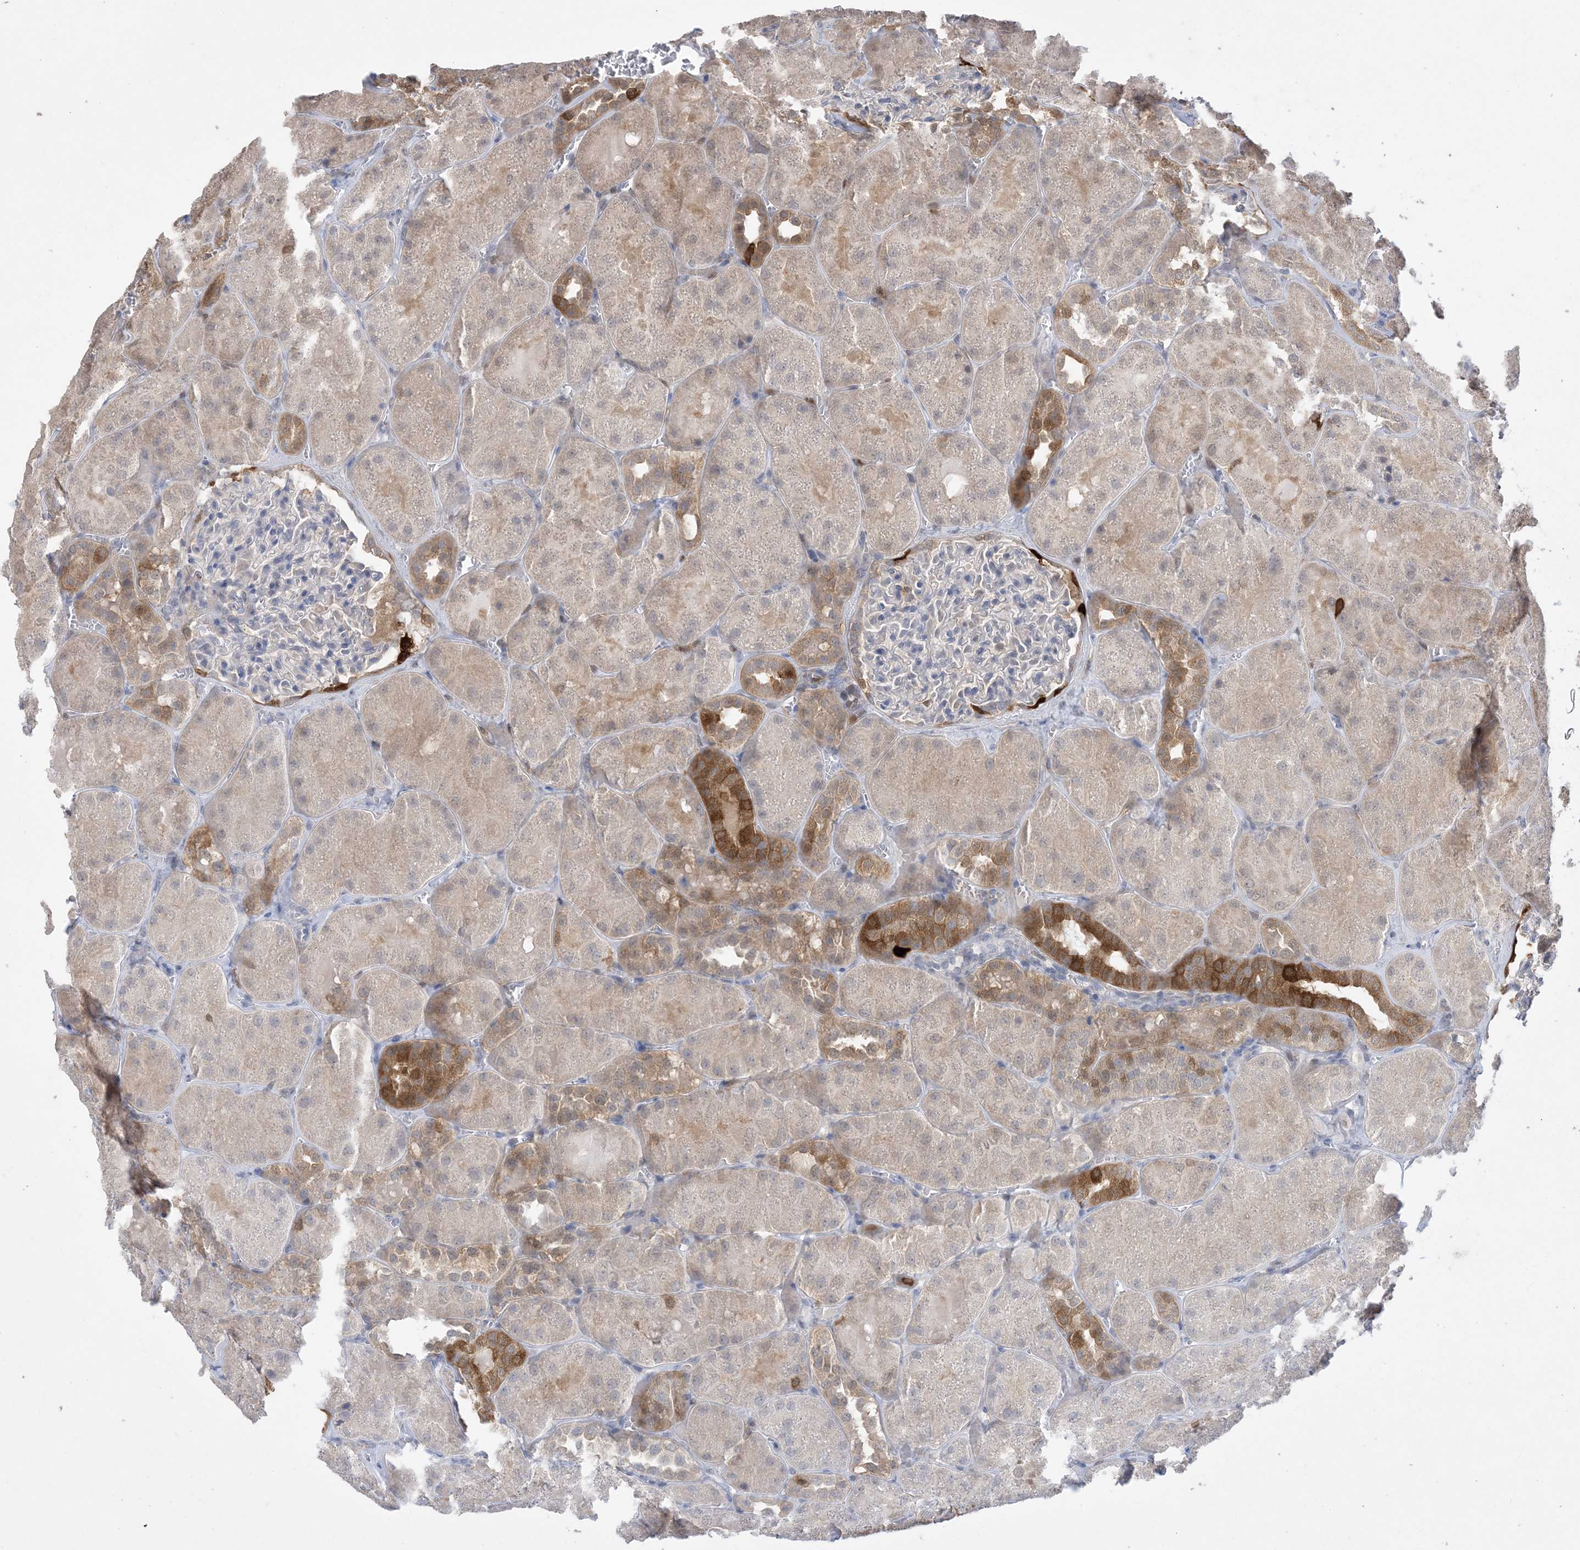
{"staining": {"intensity": "moderate", "quantity": "<25%", "location": "cytoplasmic/membranous"}, "tissue": "kidney", "cell_type": "Cells in glomeruli", "image_type": "normal", "snomed": [{"axis": "morphology", "description": "Normal tissue, NOS"}, {"axis": "topography", "description": "Kidney"}], "caption": "An immunohistochemistry photomicrograph of normal tissue is shown. Protein staining in brown shows moderate cytoplasmic/membranous positivity in kidney within cells in glomeruli. The staining was performed using DAB, with brown indicating positive protein expression. Nuclei are stained blue with hematoxylin.", "gene": "HMGCS1", "patient": {"sex": "male", "age": 28}}